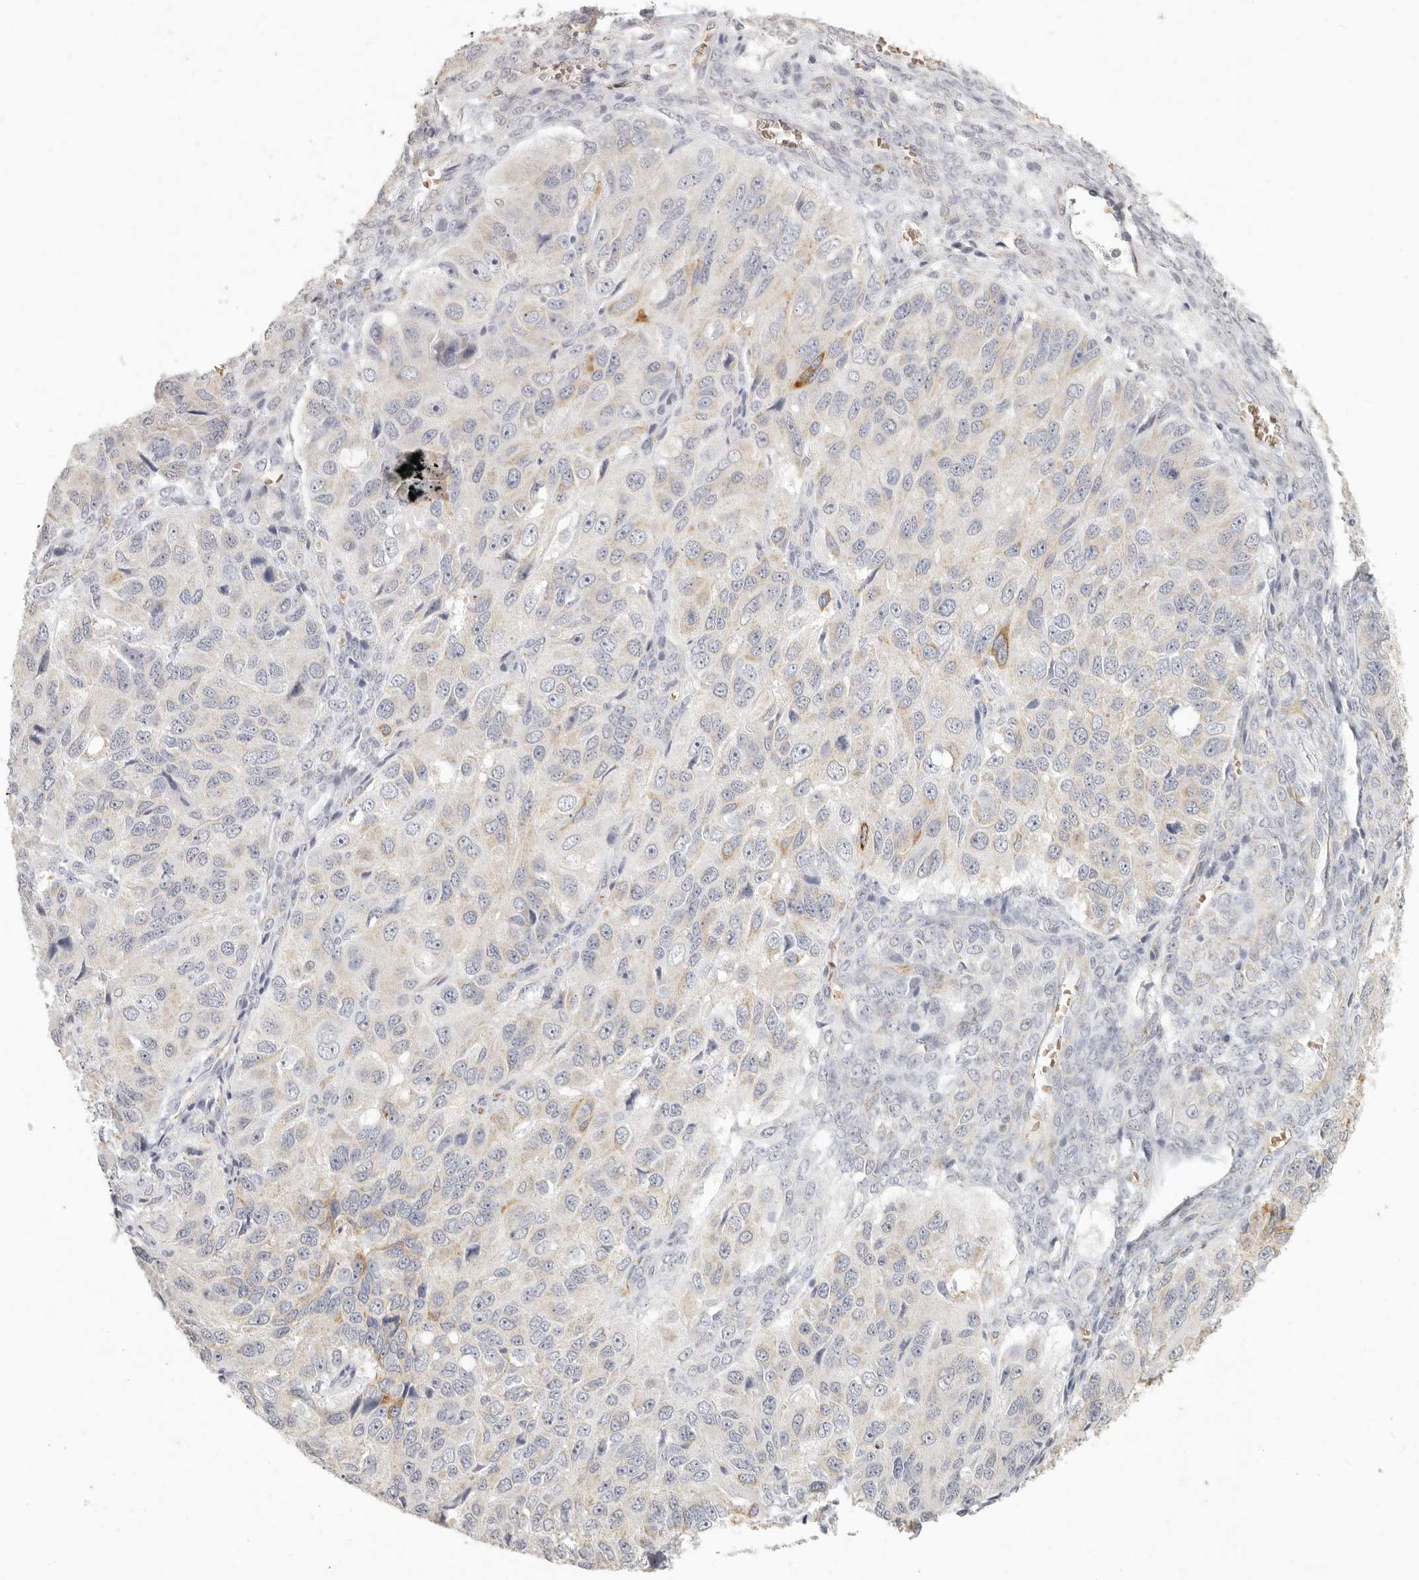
{"staining": {"intensity": "moderate", "quantity": "<25%", "location": "cytoplasmic/membranous"}, "tissue": "ovarian cancer", "cell_type": "Tumor cells", "image_type": "cancer", "snomed": [{"axis": "morphology", "description": "Carcinoma, endometroid"}, {"axis": "topography", "description": "Ovary"}], "caption": "Moderate cytoplasmic/membranous protein positivity is identified in about <25% of tumor cells in endometroid carcinoma (ovarian).", "gene": "NIBAN1", "patient": {"sex": "female", "age": 51}}